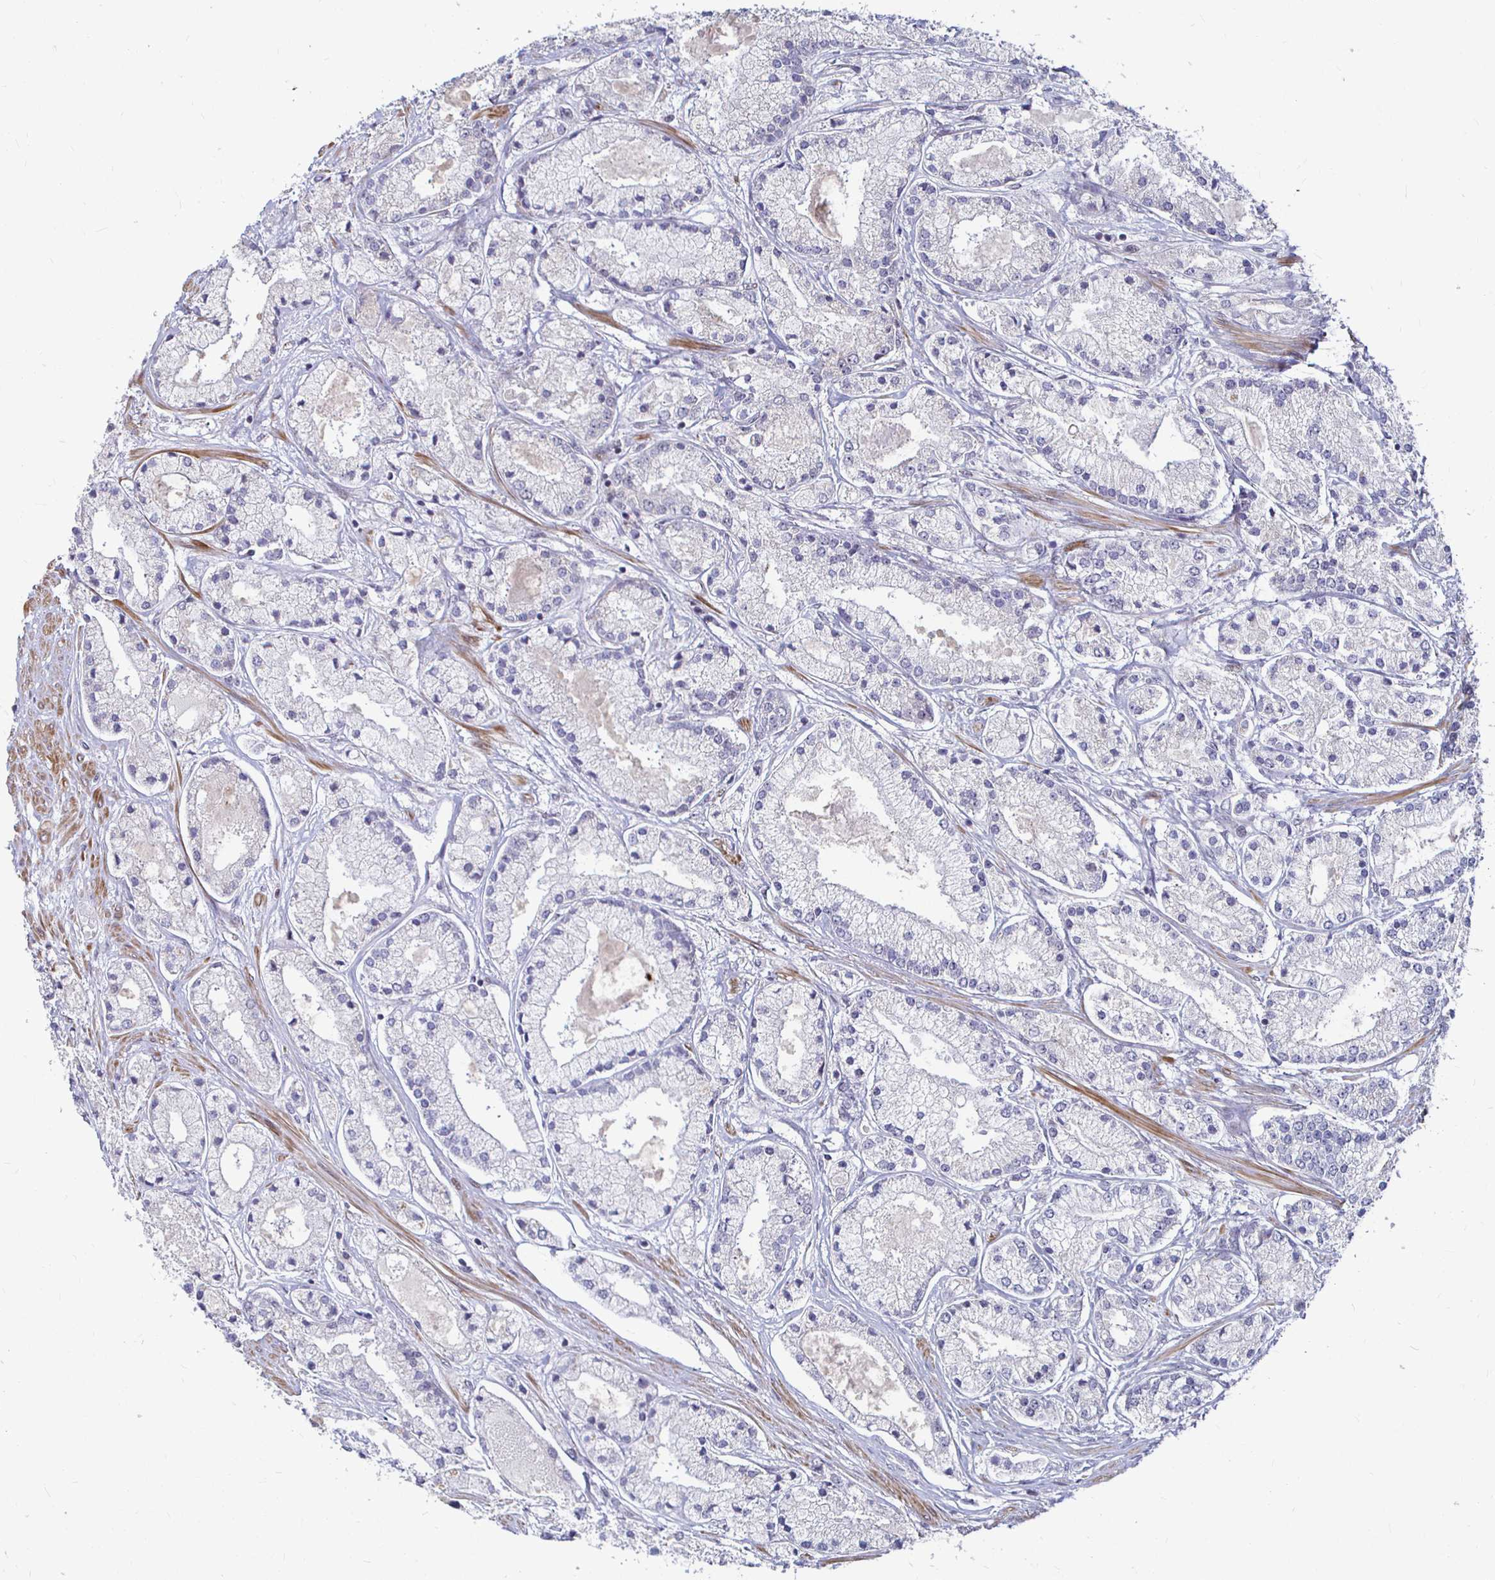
{"staining": {"intensity": "negative", "quantity": "none", "location": "none"}, "tissue": "prostate cancer", "cell_type": "Tumor cells", "image_type": "cancer", "snomed": [{"axis": "morphology", "description": "Adenocarcinoma, High grade"}, {"axis": "topography", "description": "Prostate"}], "caption": "This is a image of IHC staining of prostate cancer, which shows no expression in tumor cells.", "gene": "CAPN11", "patient": {"sex": "male", "age": 67}}